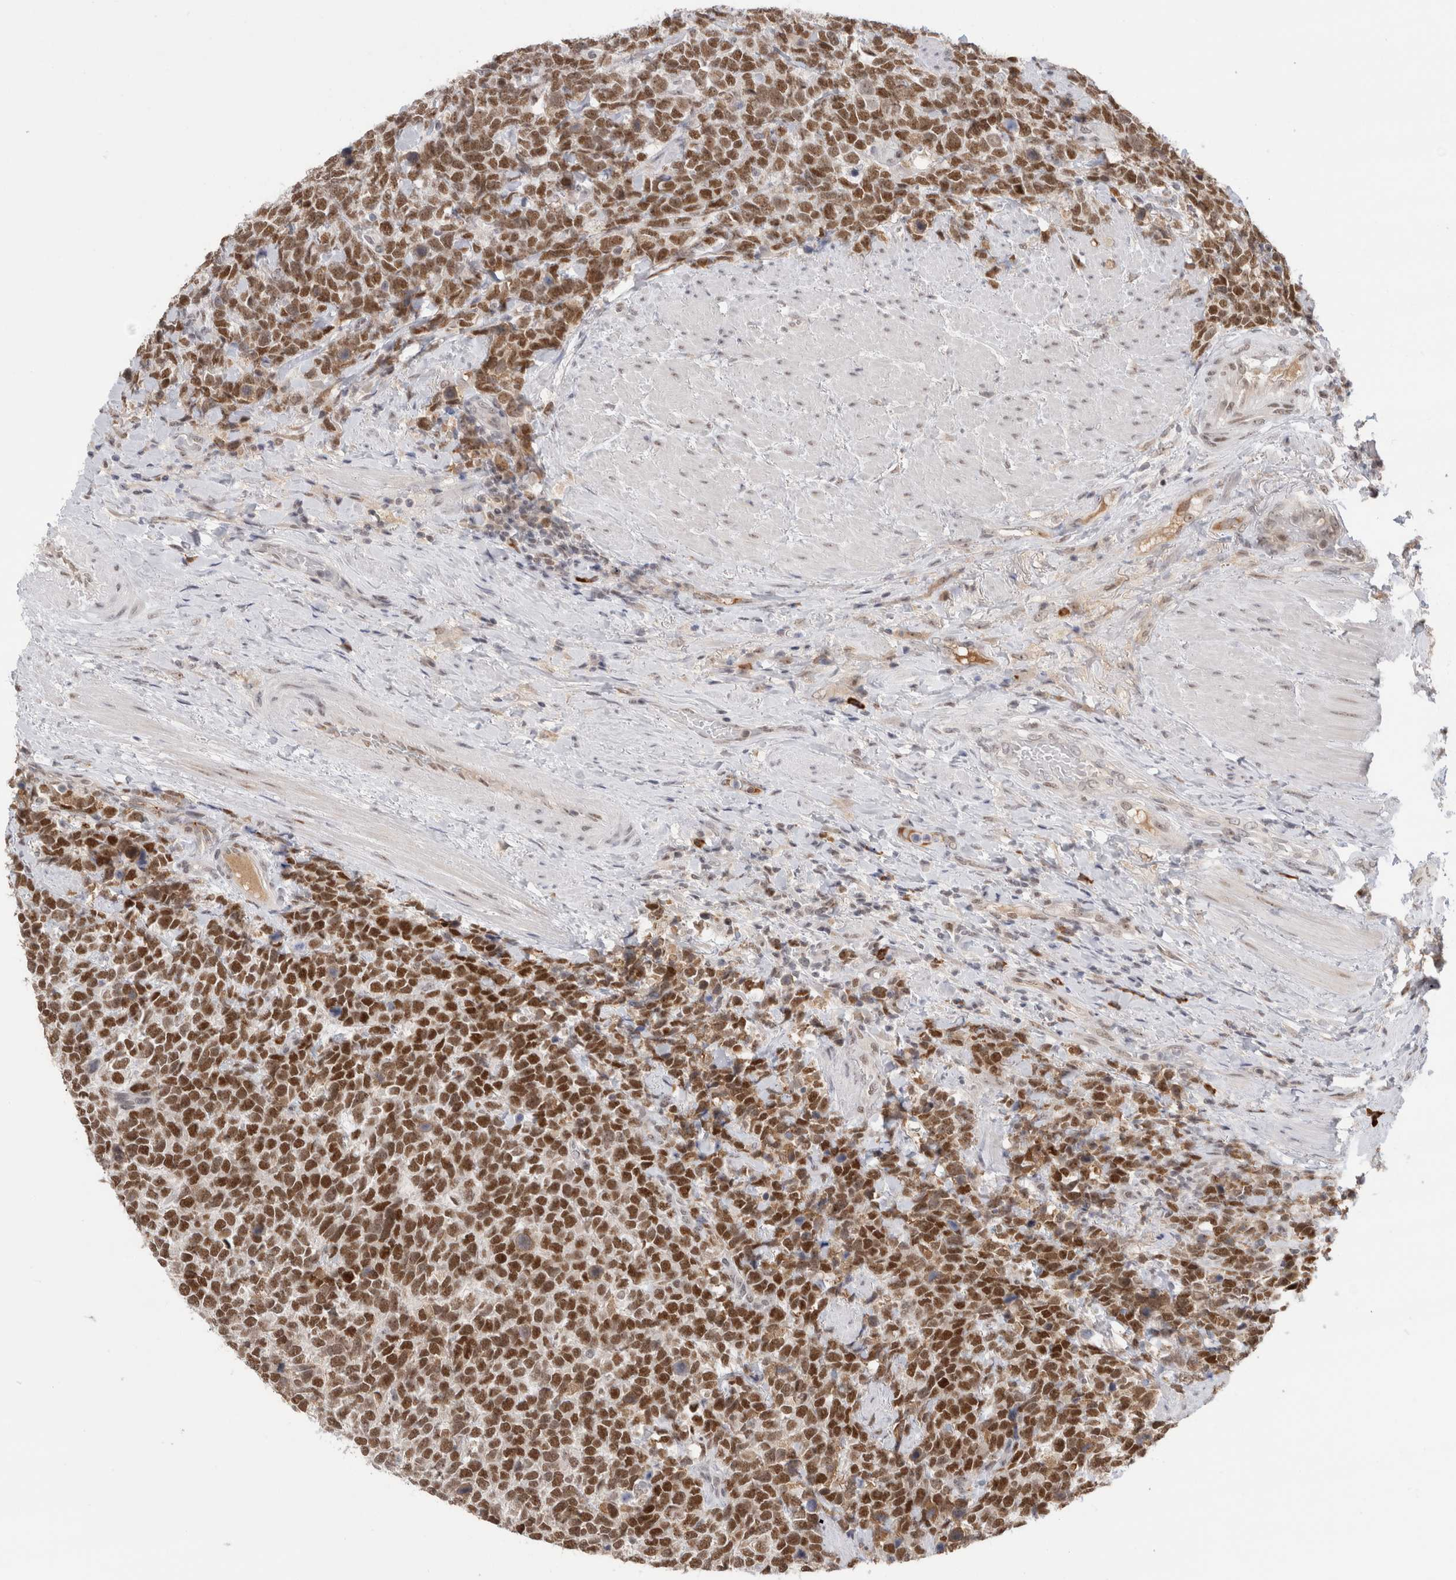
{"staining": {"intensity": "strong", "quantity": ">75%", "location": "nuclear"}, "tissue": "urothelial cancer", "cell_type": "Tumor cells", "image_type": "cancer", "snomed": [{"axis": "morphology", "description": "Urothelial carcinoma, High grade"}, {"axis": "topography", "description": "Urinary bladder"}], "caption": "Immunohistochemical staining of urothelial carcinoma (high-grade) displays high levels of strong nuclear protein positivity in approximately >75% of tumor cells. (IHC, brightfield microscopy, high magnification).", "gene": "ZNF24", "patient": {"sex": "female", "age": 82}}